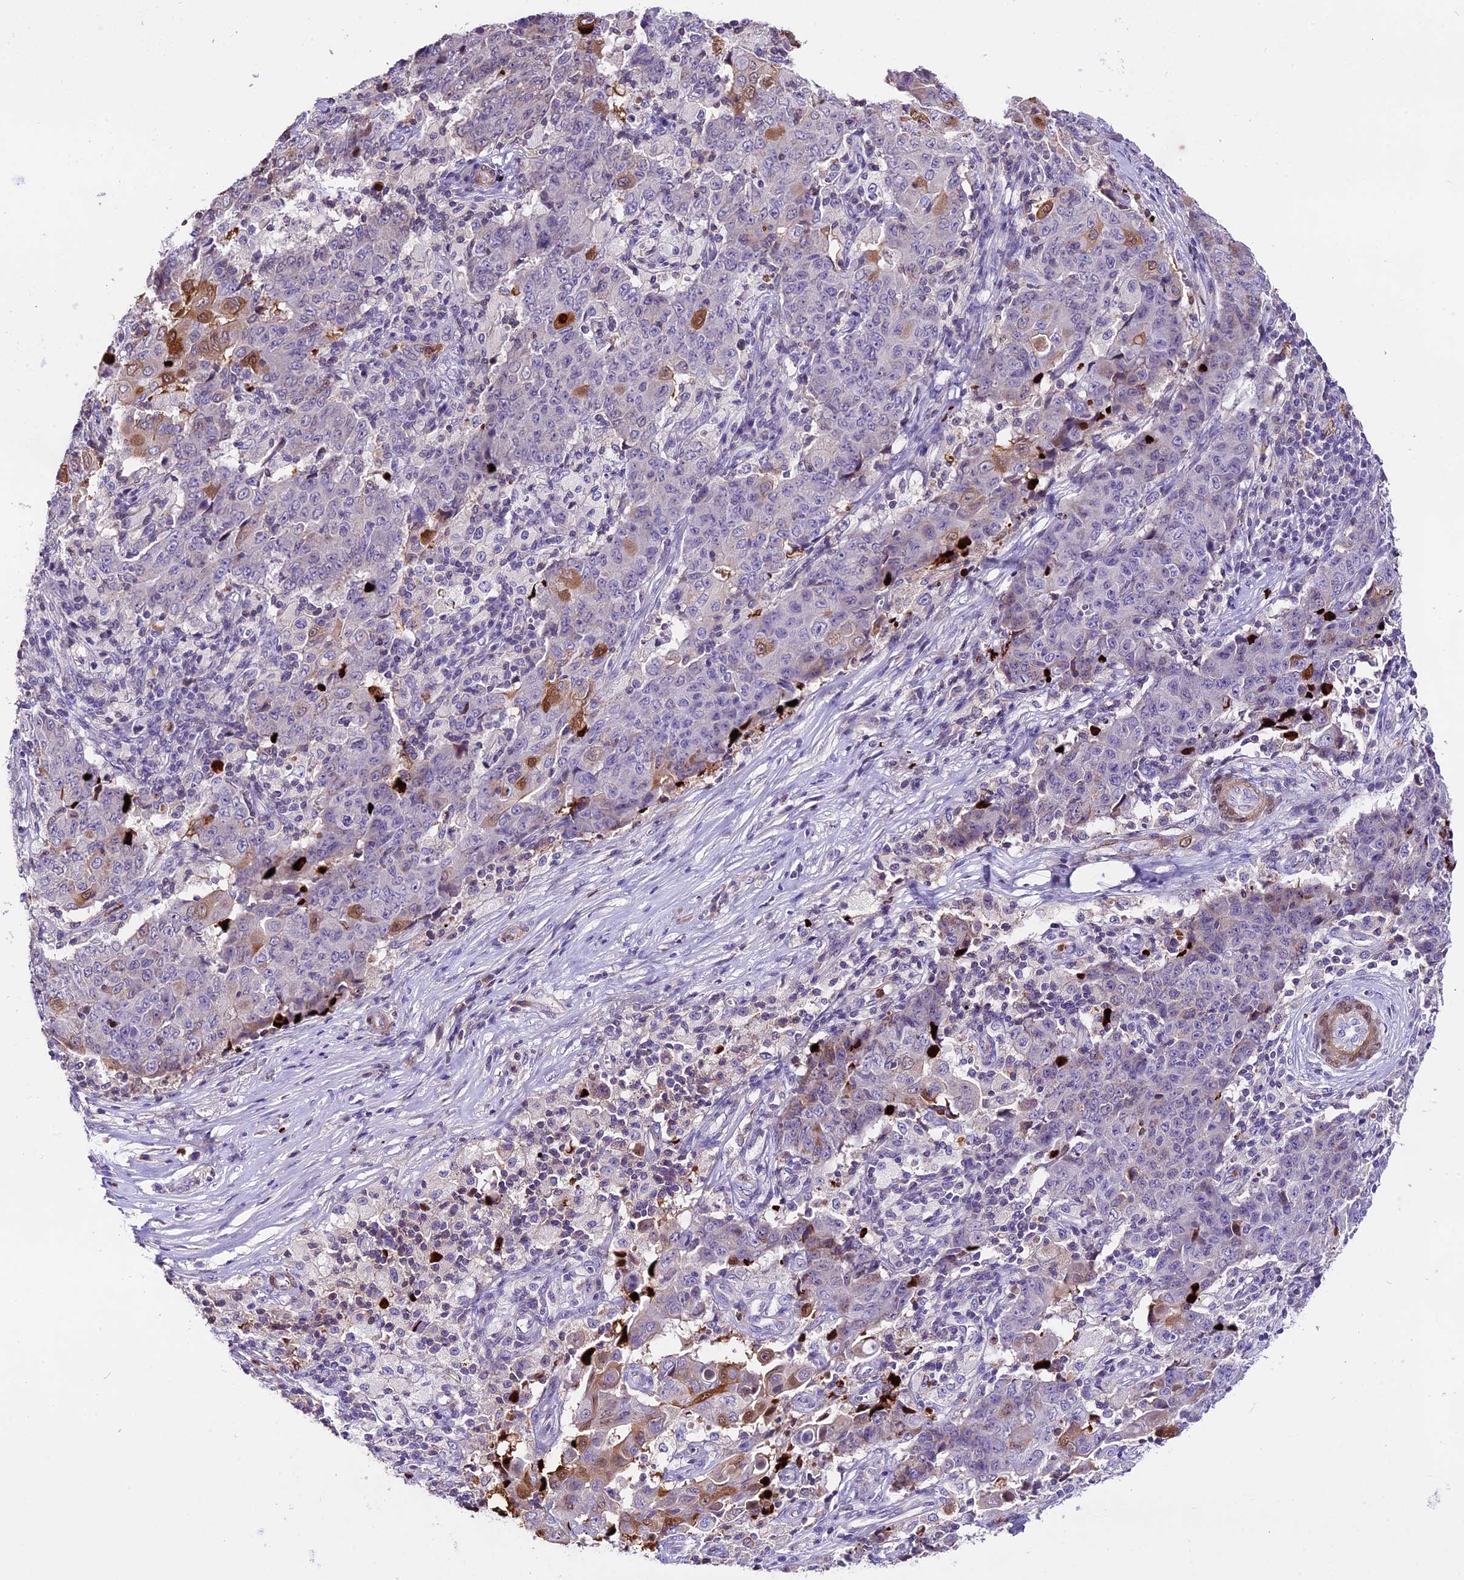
{"staining": {"intensity": "moderate", "quantity": "<25%", "location": "cytoplasmic/membranous,nuclear"}, "tissue": "ovarian cancer", "cell_type": "Tumor cells", "image_type": "cancer", "snomed": [{"axis": "morphology", "description": "Carcinoma, endometroid"}, {"axis": "topography", "description": "Ovary"}], "caption": "Protein staining reveals moderate cytoplasmic/membranous and nuclear staining in about <25% of tumor cells in ovarian cancer. (Brightfield microscopy of DAB IHC at high magnification).", "gene": "MAP3K7CL", "patient": {"sex": "female", "age": 42}}